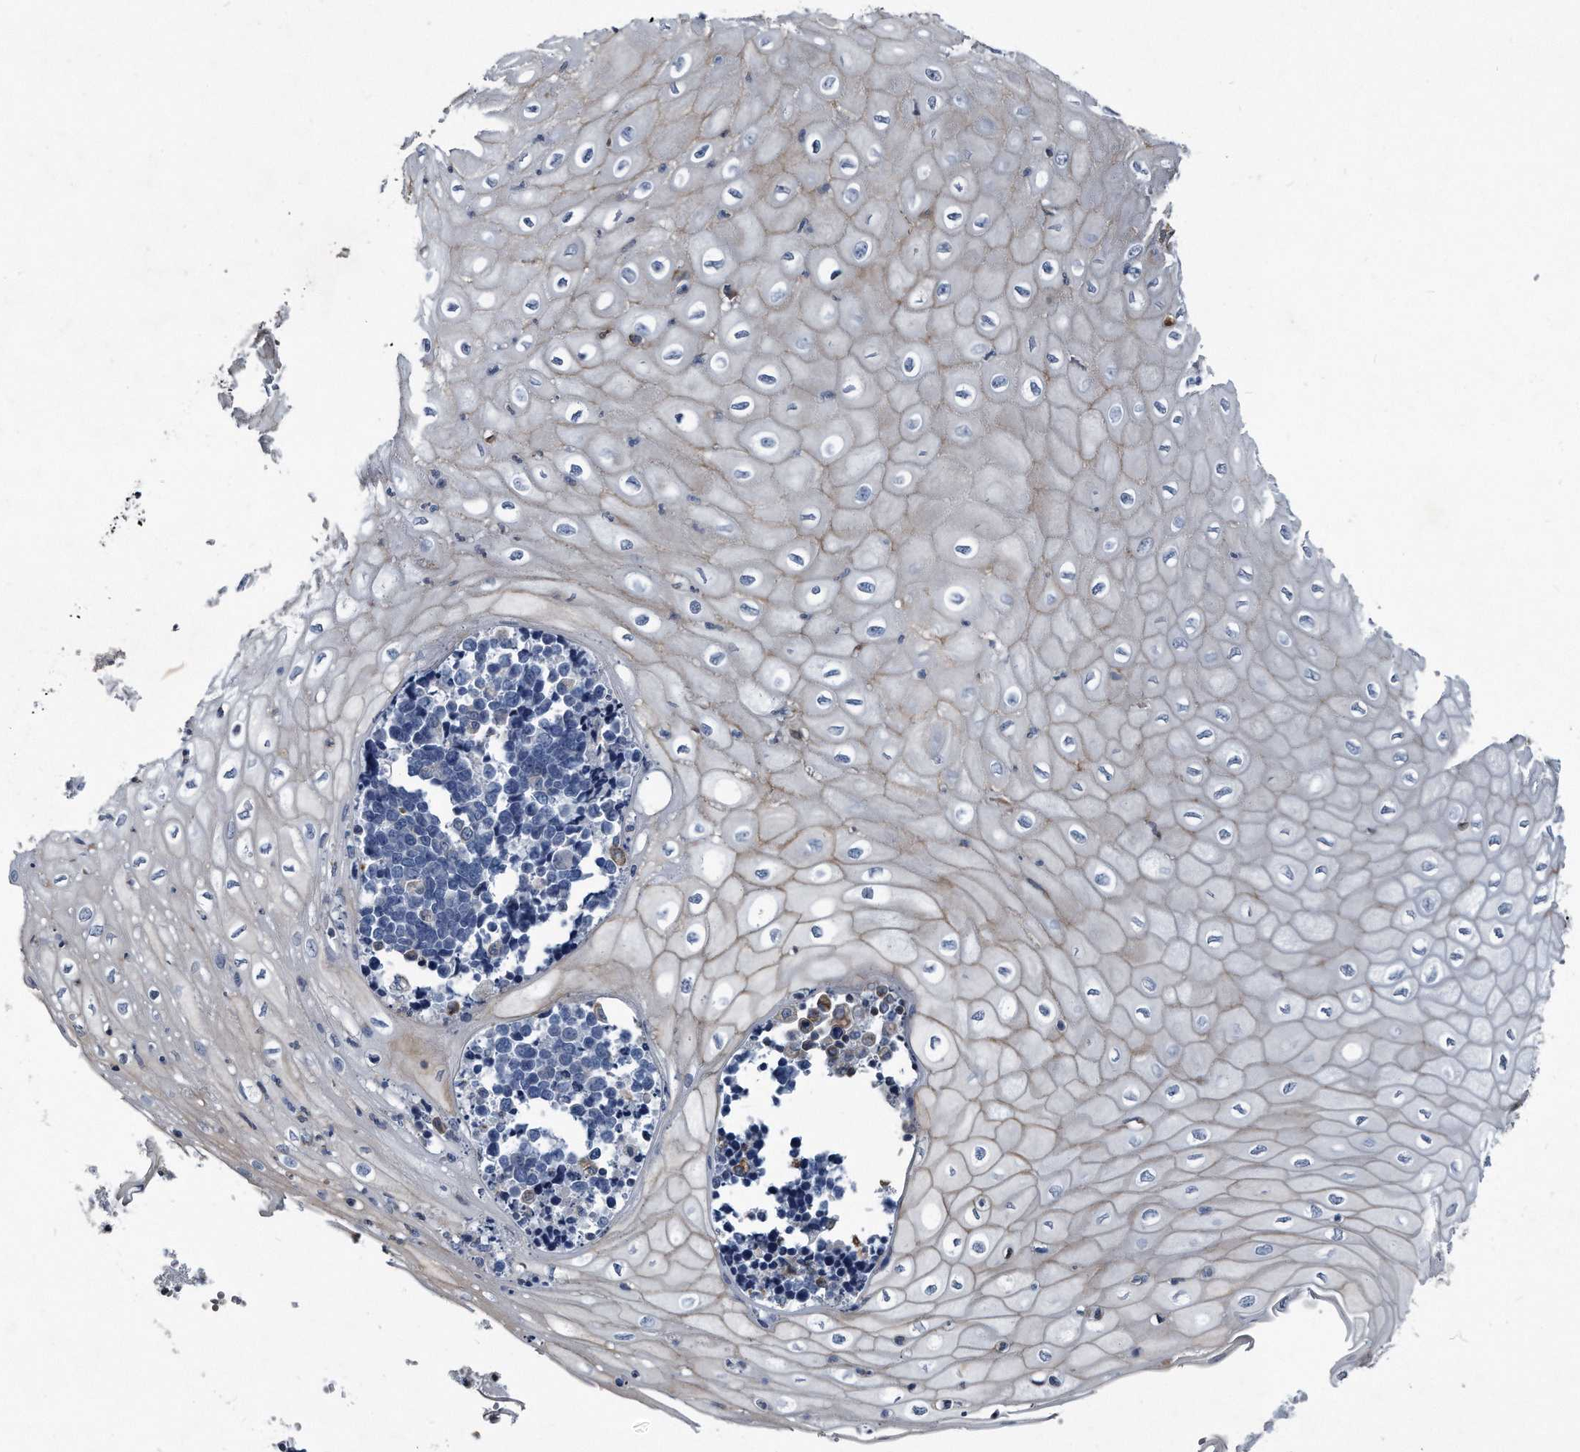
{"staining": {"intensity": "negative", "quantity": "none", "location": "none"}, "tissue": "cervical cancer", "cell_type": "Tumor cells", "image_type": "cancer", "snomed": [{"axis": "morphology", "description": "Normal tissue, NOS"}, {"axis": "morphology", "description": "Squamous cell carcinoma, NOS"}, {"axis": "topography", "description": "Cervix"}], "caption": "An IHC image of cervical cancer is shown. There is no staining in tumor cells of cervical cancer.", "gene": "PLEC", "patient": {"sex": "female", "age": 35}}